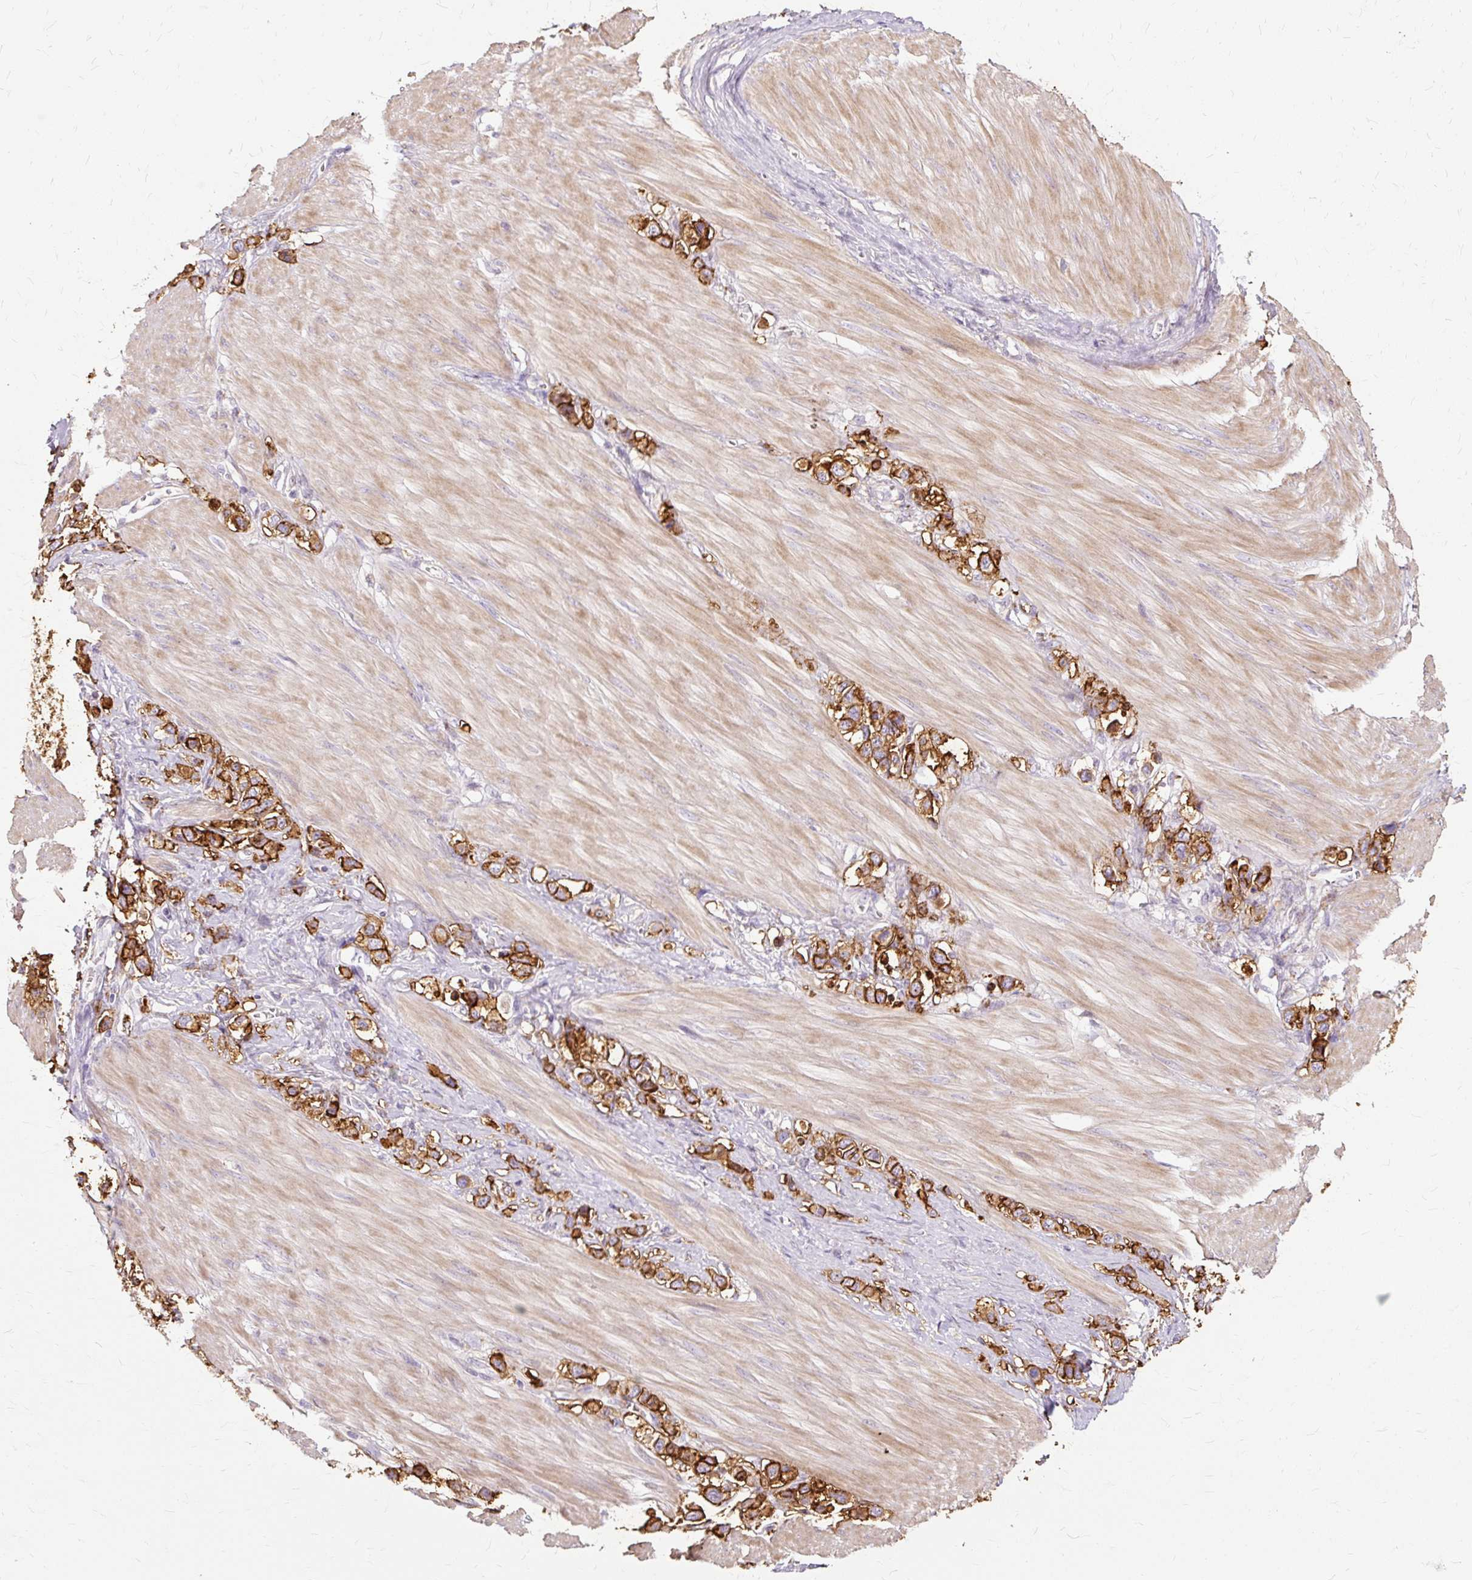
{"staining": {"intensity": "strong", "quantity": ">75%", "location": "cytoplasmic/membranous"}, "tissue": "stomach cancer", "cell_type": "Tumor cells", "image_type": "cancer", "snomed": [{"axis": "morphology", "description": "Adenocarcinoma, NOS"}, {"axis": "topography", "description": "Stomach"}], "caption": "This micrograph demonstrates IHC staining of human stomach cancer, with high strong cytoplasmic/membranous positivity in about >75% of tumor cells.", "gene": "TSPAN8", "patient": {"sex": "female", "age": 65}}